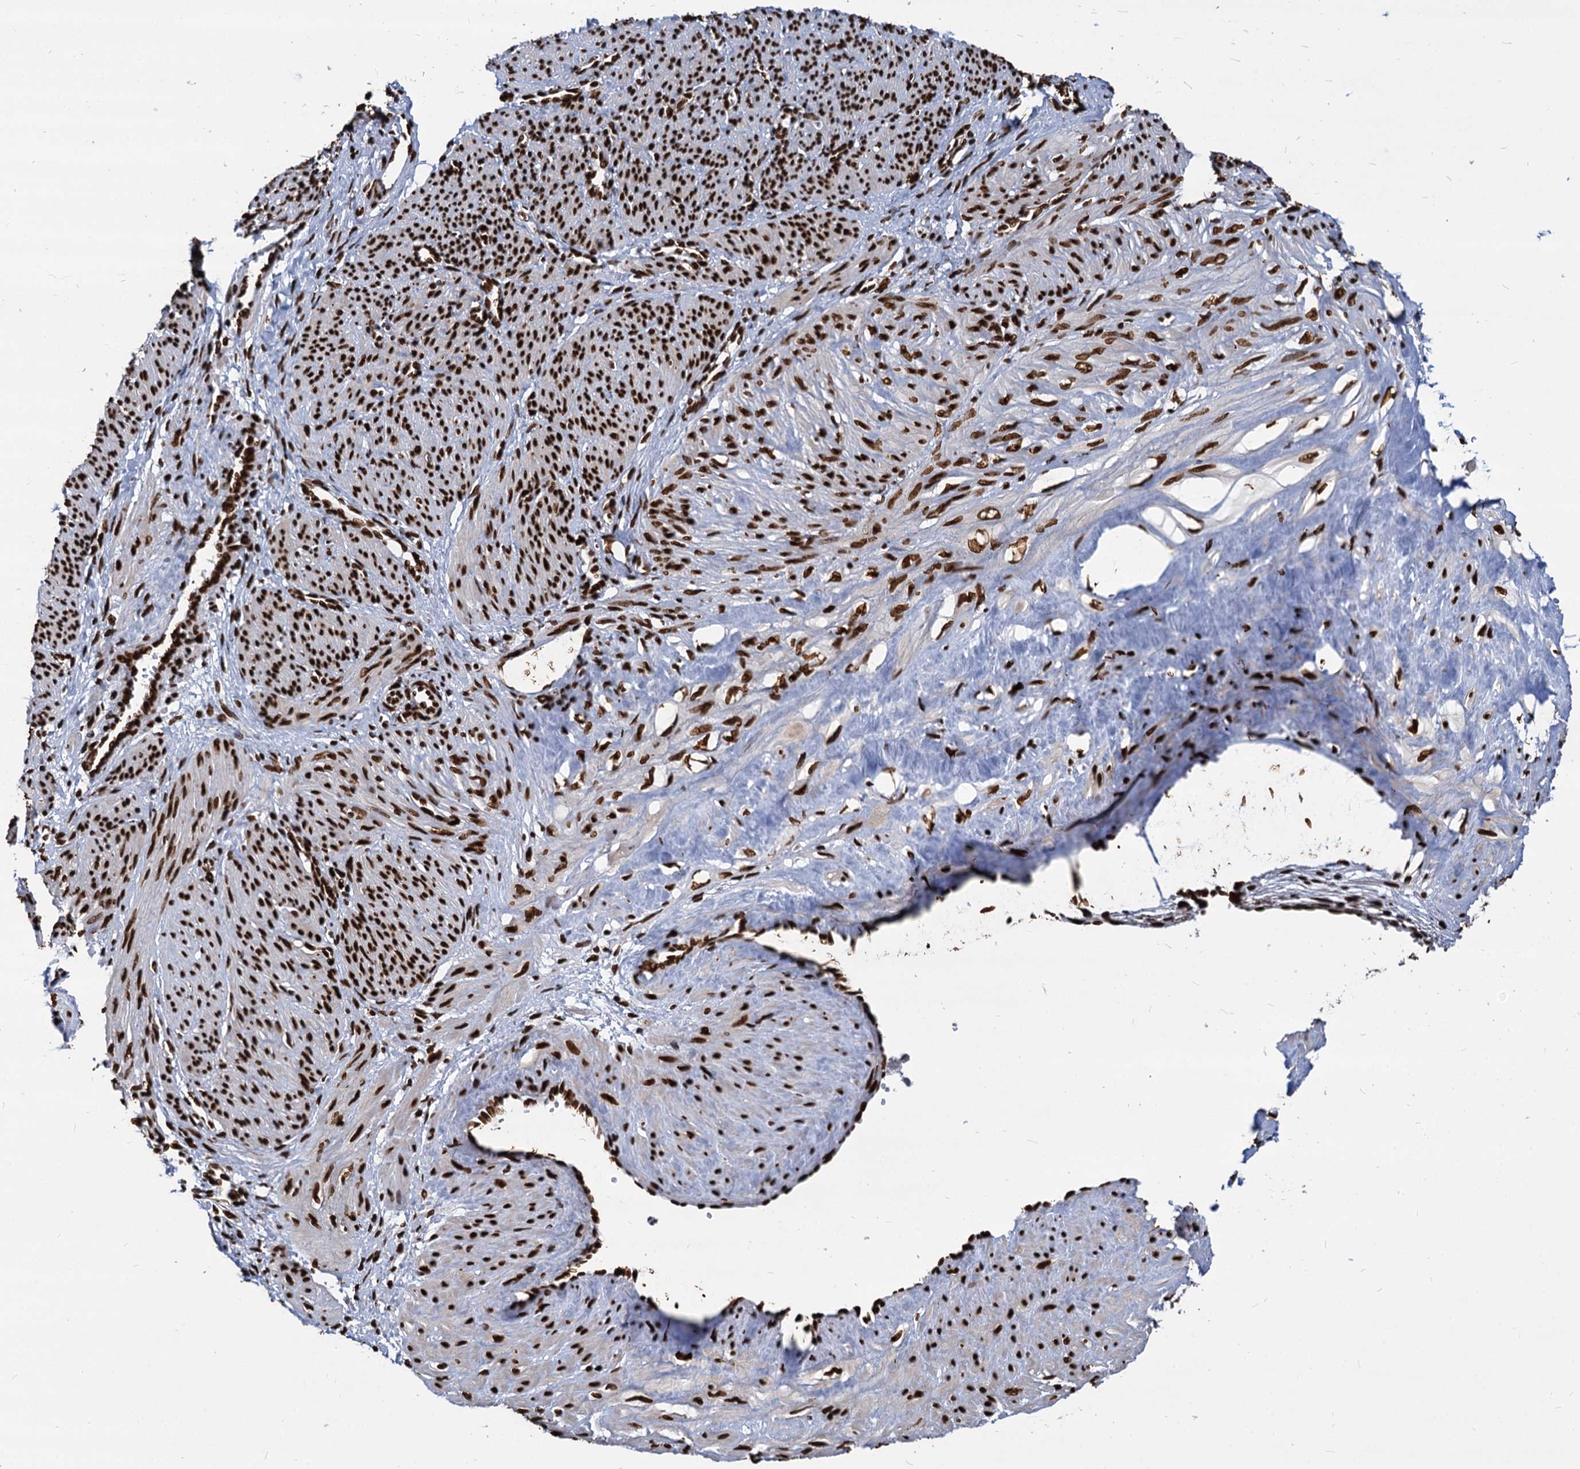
{"staining": {"intensity": "strong", "quantity": ">75%", "location": "nuclear"}, "tissue": "smooth muscle", "cell_type": "Smooth muscle cells", "image_type": "normal", "snomed": [{"axis": "morphology", "description": "Normal tissue, NOS"}, {"axis": "topography", "description": "Endometrium"}], "caption": "Immunohistochemistry micrograph of normal smooth muscle: human smooth muscle stained using IHC exhibits high levels of strong protein expression localized specifically in the nuclear of smooth muscle cells, appearing as a nuclear brown color.", "gene": "MECP2", "patient": {"sex": "female", "age": 33}}